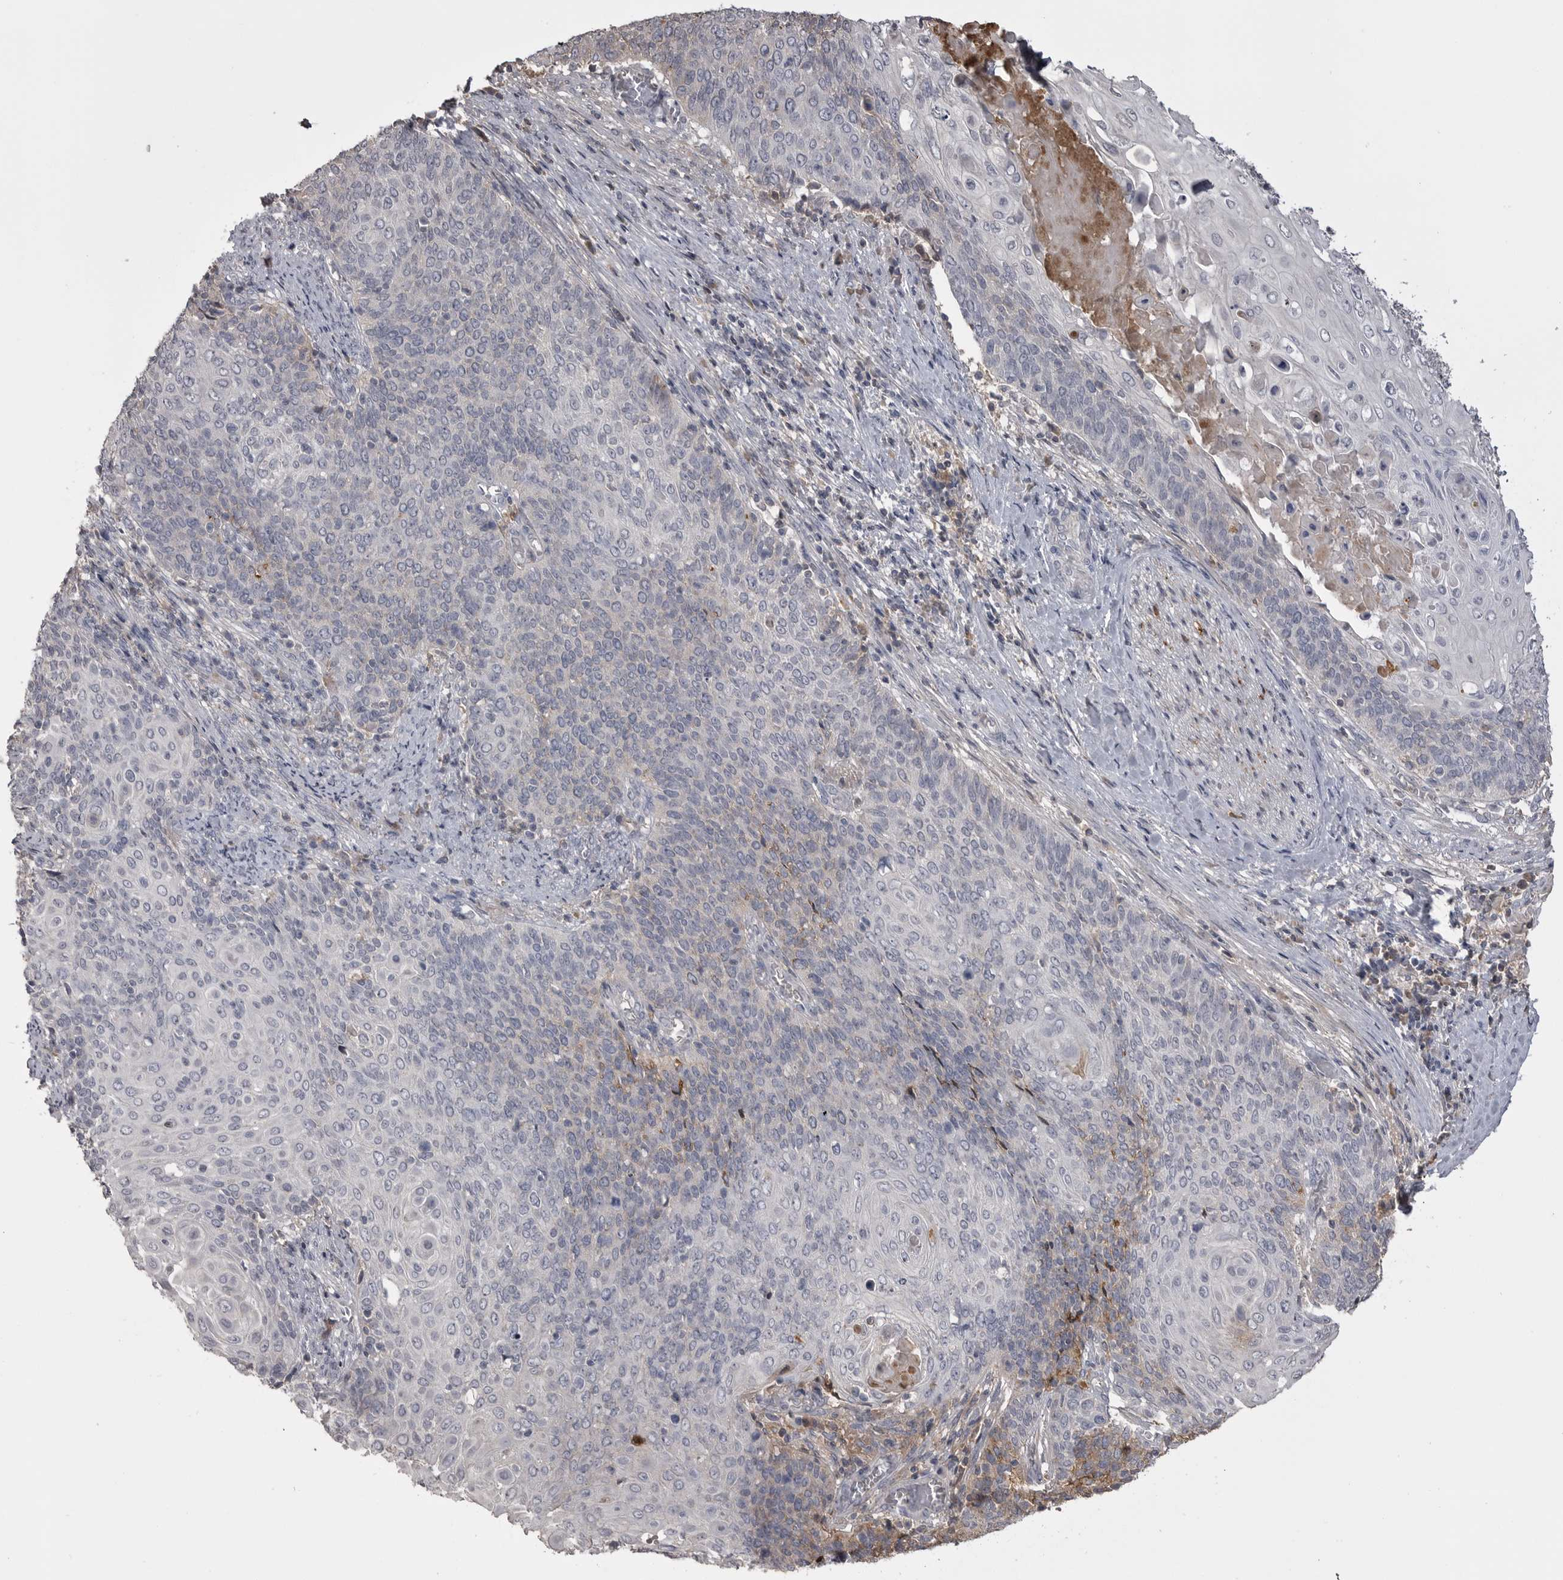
{"staining": {"intensity": "negative", "quantity": "none", "location": "none"}, "tissue": "cervical cancer", "cell_type": "Tumor cells", "image_type": "cancer", "snomed": [{"axis": "morphology", "description": "Squamous cell carcinoma, NOS"}, {"axis": "topography", "description": "Cervix"}], "caption": "Cervical cancer (squamous cell carcinoma) was stained to show a protein in brown. There is no significant positivity in tumor cells.", "gene": "AHSG", "patient": {"sex": "female", "age": 39}}